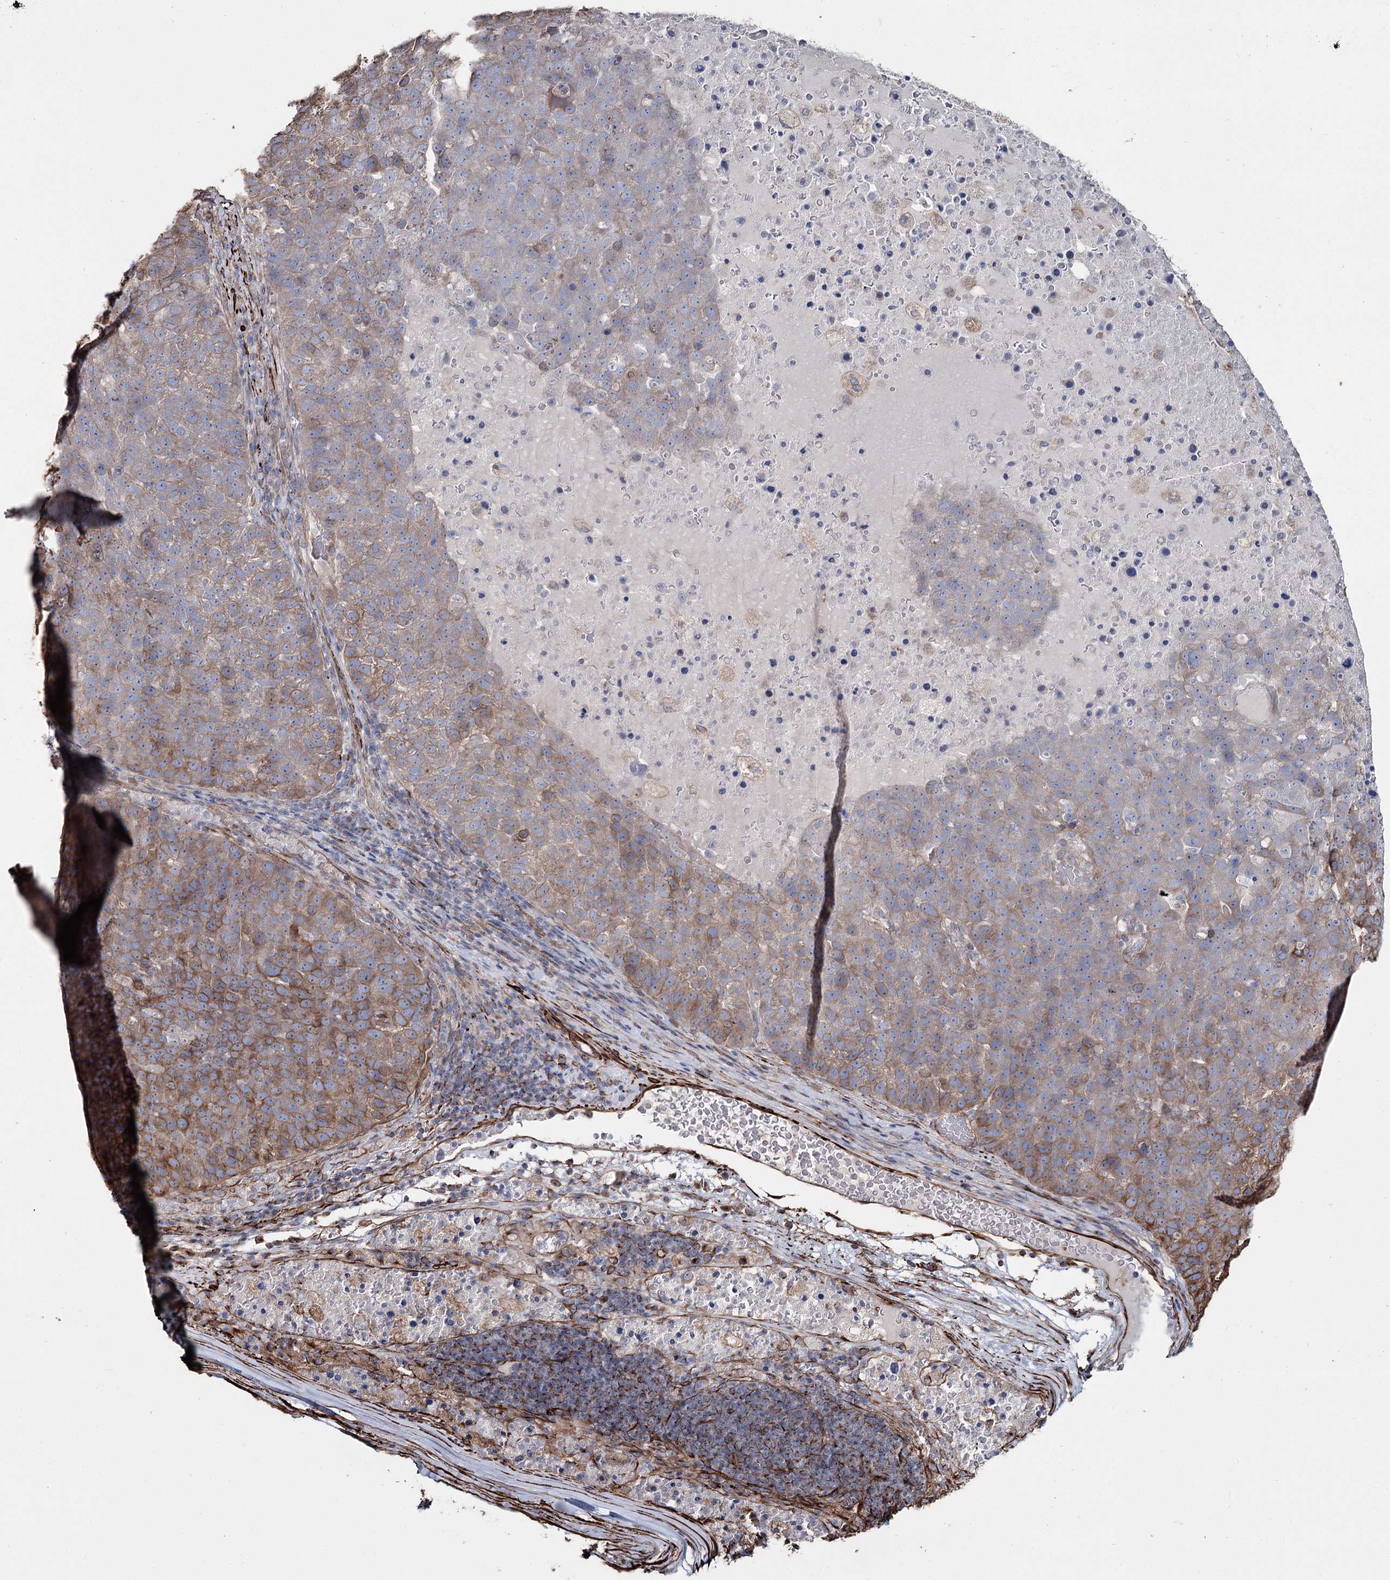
{"staining": {"intensity": "moderate", "quantity": "25%-75%", "location": "cytoplasmic/membranous"}, "tissue": "pancreatic cancer", "cell_type": "Tumor cells", "image_type": "cancer", "snomed": [{"axis": "morphology", "description": "Adenocarcinoma, NOS"}, {"axis": "topography", "description": "Pancreas"}], "caption": "Protein expression analysis of adenocarcinoma (pancreatic) demonstrates moderate cytoplasmic/membranous staining in about 25%-75% of tumor cells.", "gene": "SUMF1", "patient": {"sex": "female", "age": 61}}